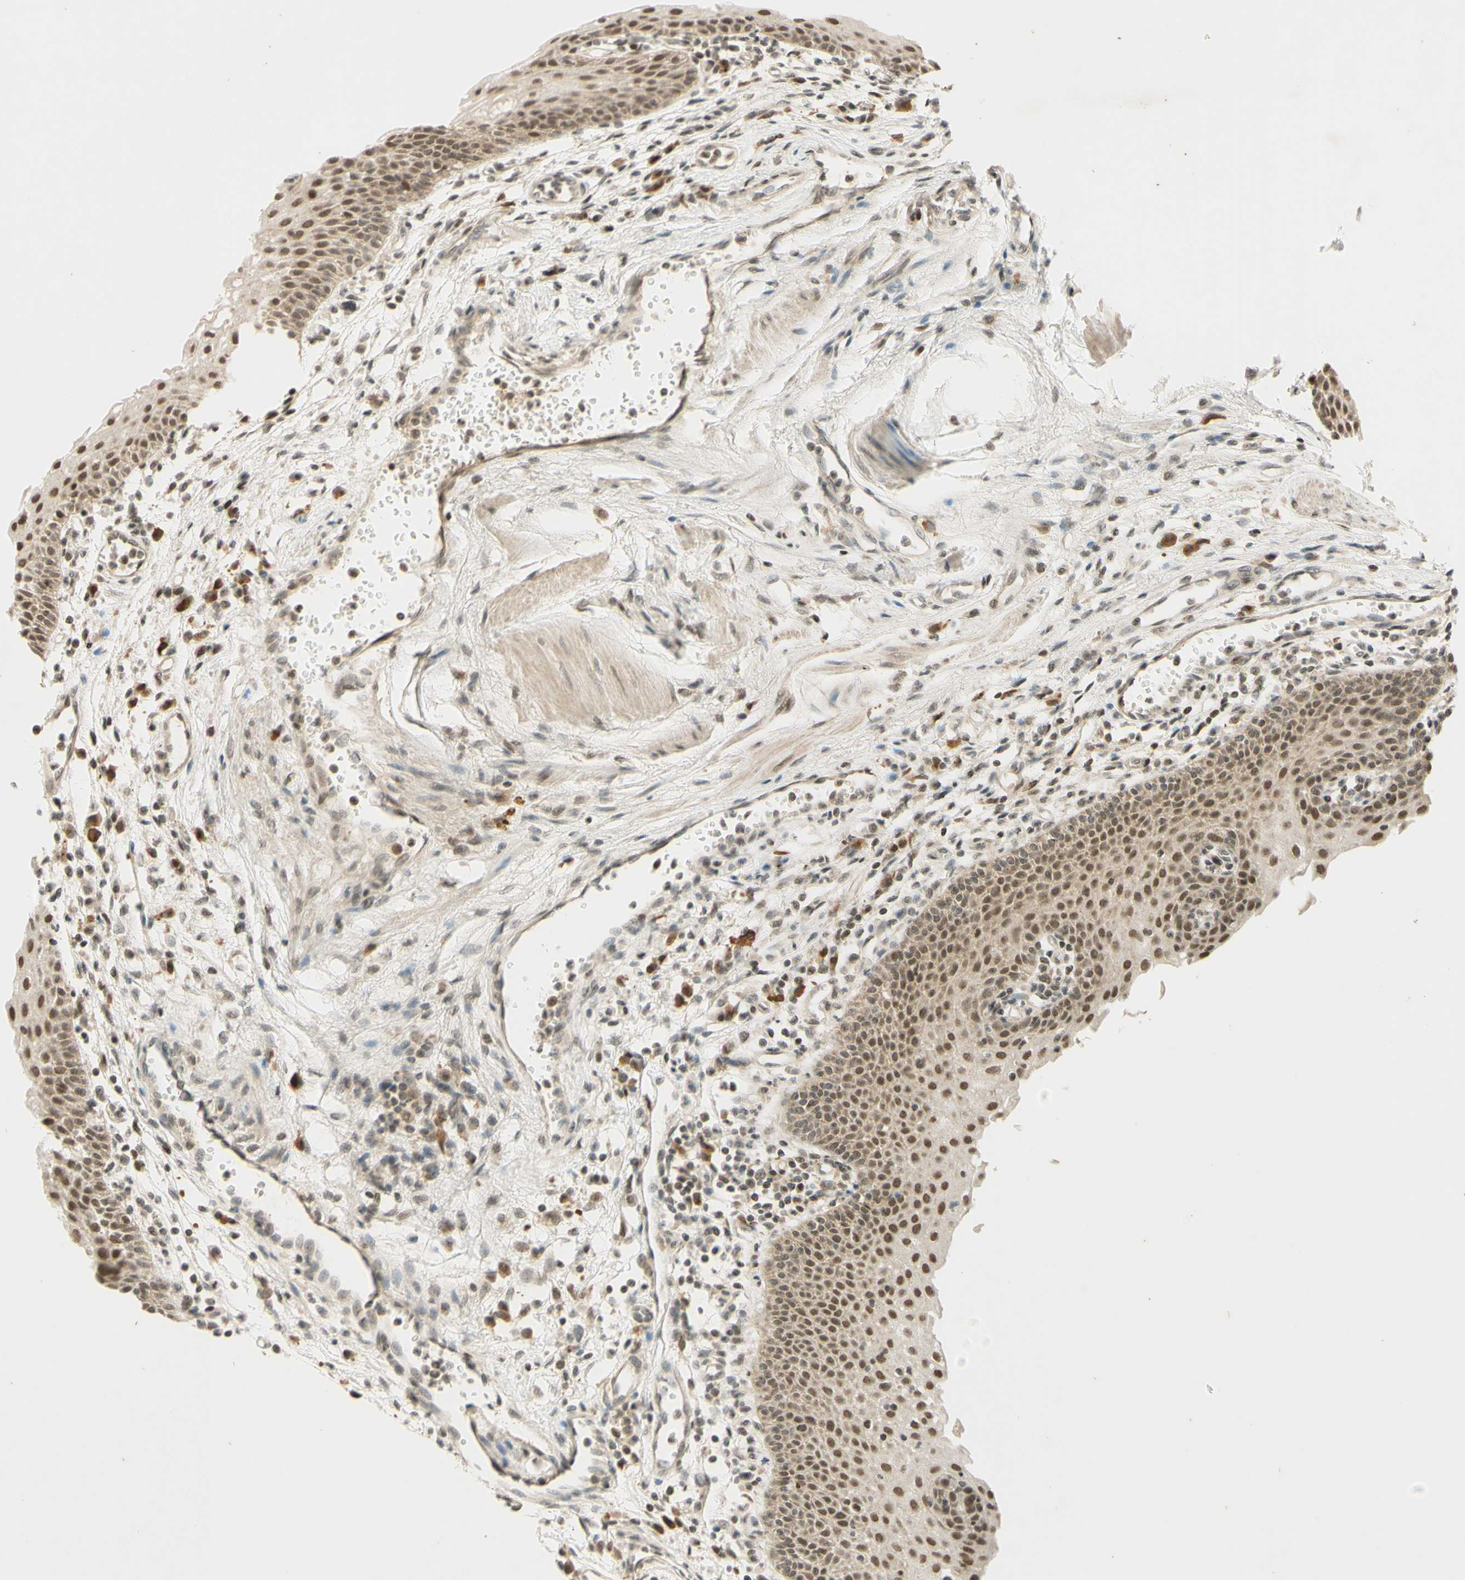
{"staining": {"intensity": "moderate", "quantity": ">75%", "location": "cytoplasmic/membranous,nuclear"}, "tissue": "urothelial cancer", "cell_type": "Tumor cells", "image_type": "cancer", "snomed": [{"axis": "morphology", "description": "Urothelial carcinoma, High grade"}, {"axis": "topography", "description": "Urinary bladder"}], "caption": "High-grade urothelial carcinoma stained with a brown dye exhibits moderate cytoplasmic/membranous and nuclear positive positivity in approximately >75% of tumor cells.", "gene": "SMARCB1", "patient": {"sex": "female", "age": 85}}